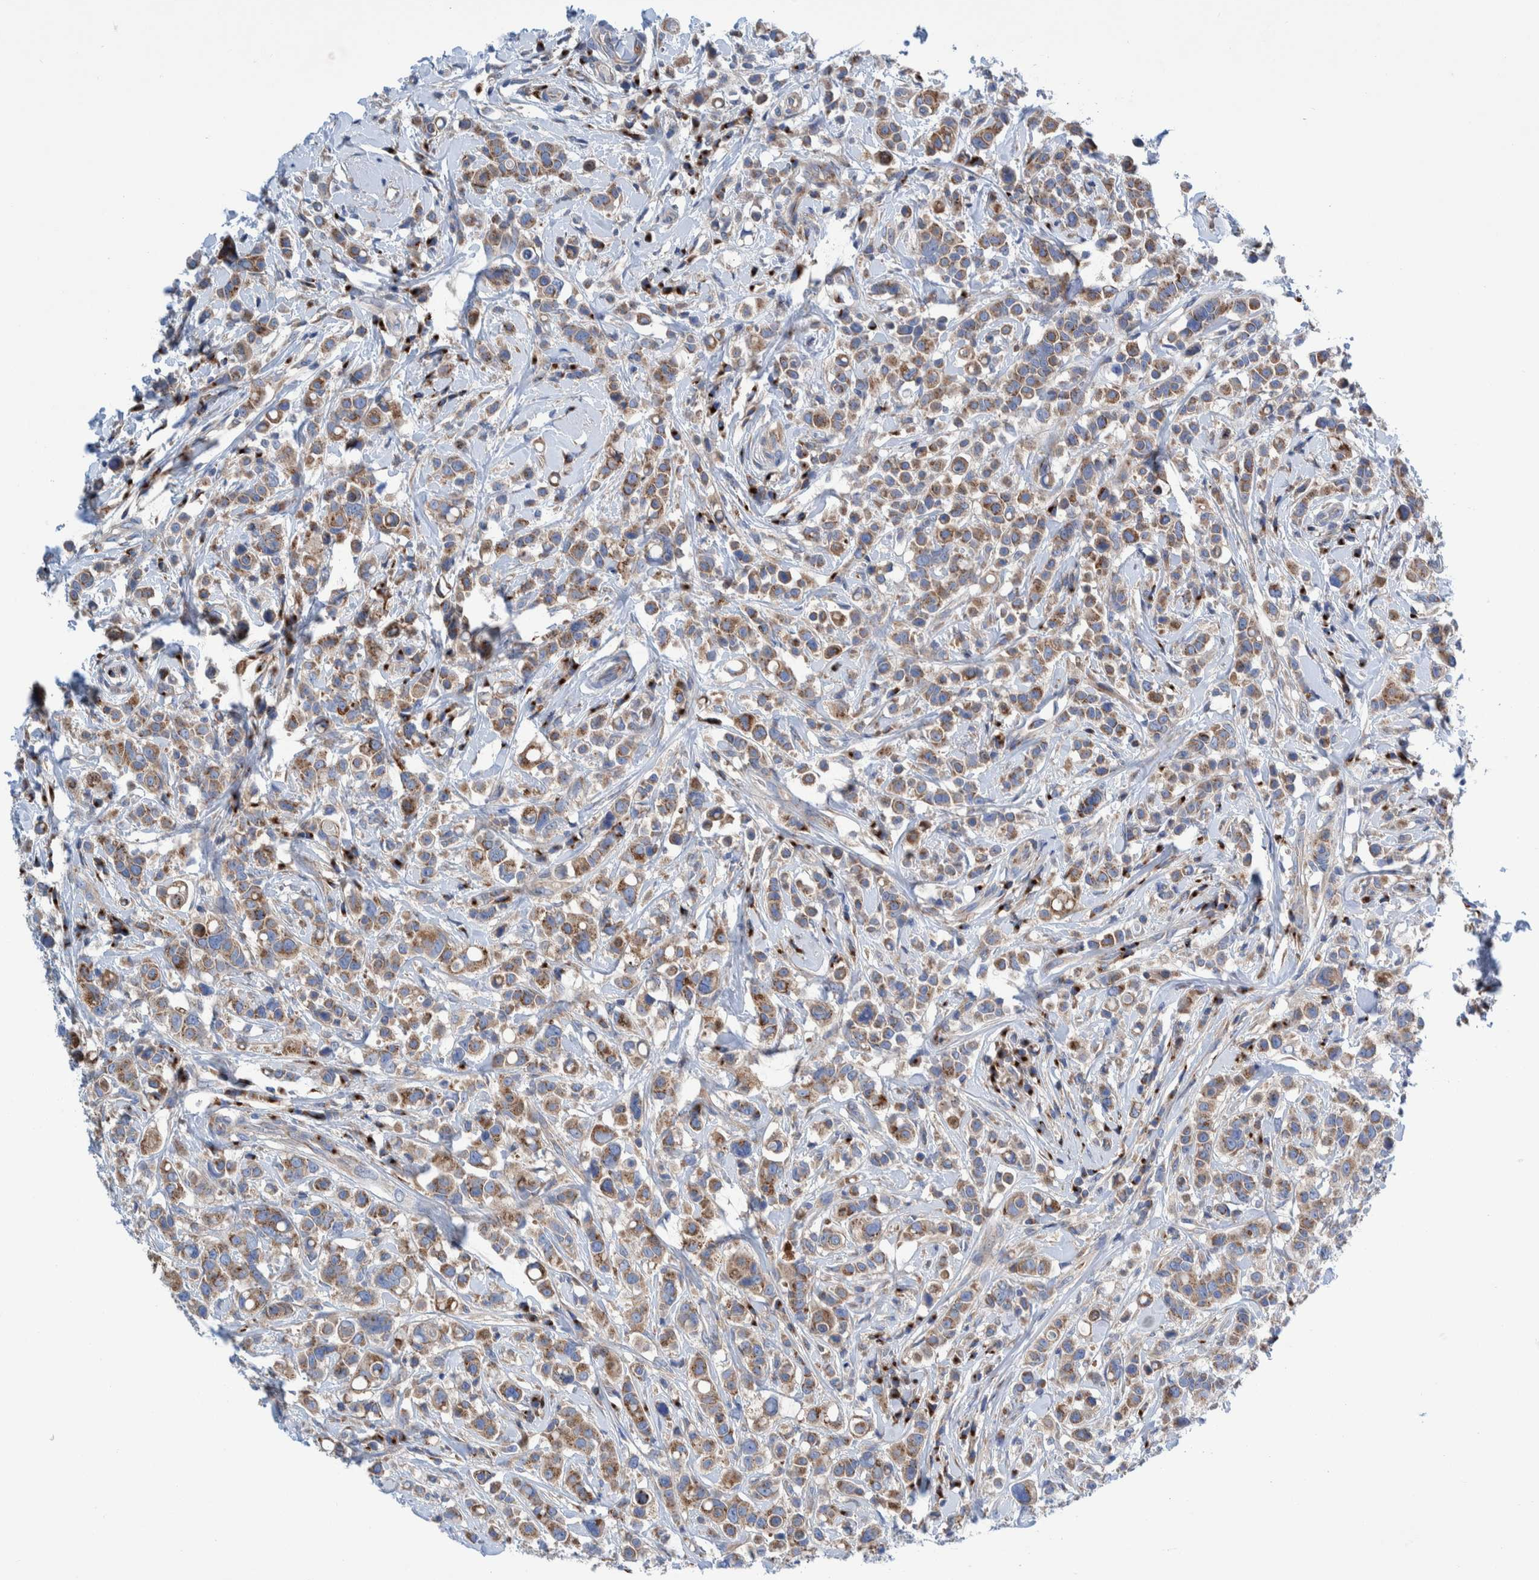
{"staining": {"intensity": "moderate", "quantity": ">75%", "location": "cytoplasmic/membranous"}, "tissue": "breast cancer", "cell_type": "Tumor cells", "image_type": "cancer", "snomed": [{"axis": "morphology", "description": "Duct carcinoma"}, {"axis": "topography", "description": "Breast"}], "caption": "Protein staining reveals moderate cytoplasmic/membranous expression in about >75% of tumor cells in breast invasive ductal carcinoma.", "gene": "TRIM58", "patient": {"sex": "female", "age": 27}}